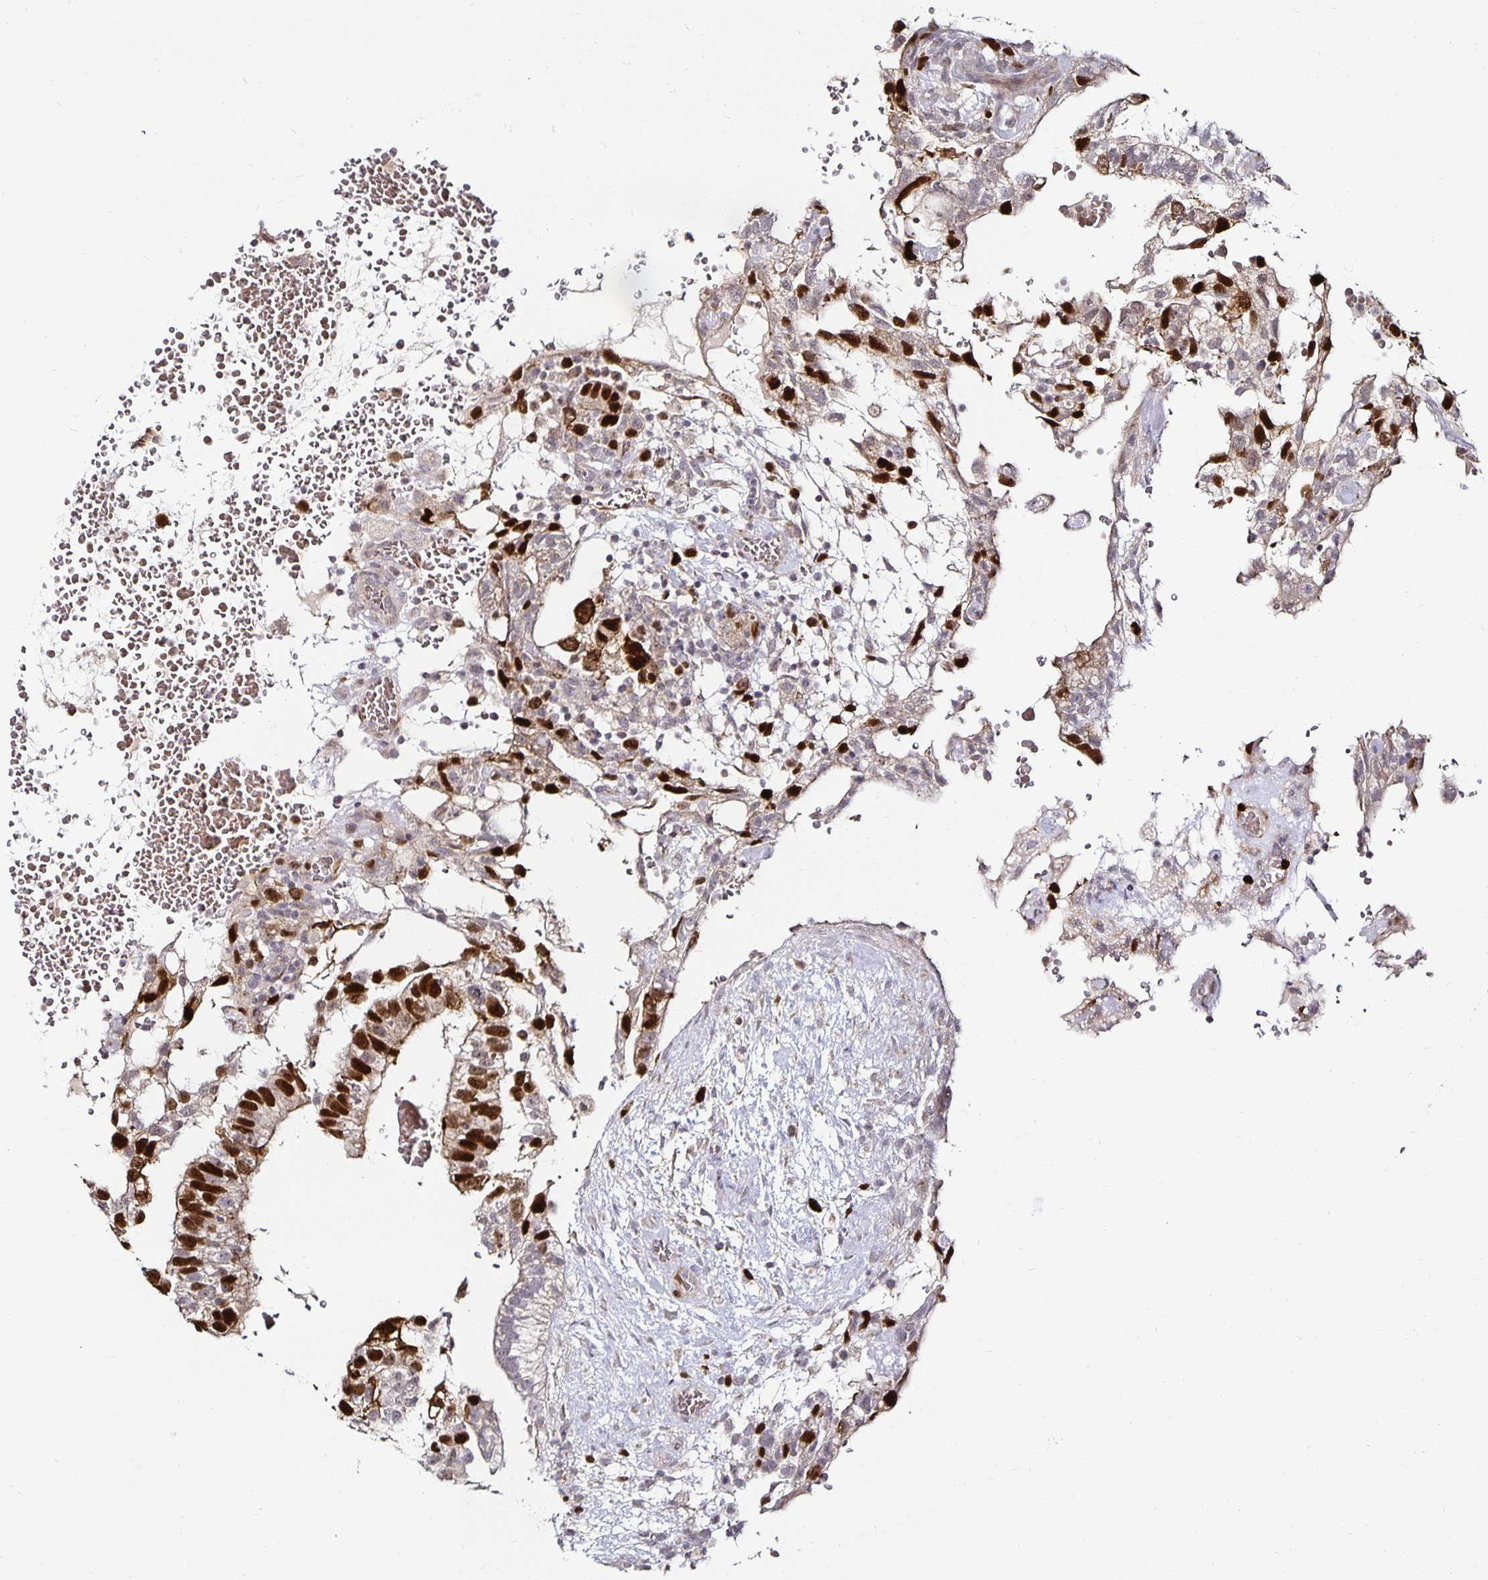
{"staining": {"intensity": "strong", "quantity": "25%-75%", "location": "nuclear"}, "tissue": "testis cancer", "cell_type": "Tumor cells", "image_type": "cancer", "snomed": [{"axis": "morphology", "description": "Carcinoma, Embryonal, NOS"}, {"axis": "topography", "description": "Testis"}], "caption": "There is high levels of strong nuclear positivity in tumor cells of testis embryonal carcinoma, as demonstrated by immunohistochemical staining (brown color).", "gene": "ANLN", "patient": {"sex": "male", "age": 32}}